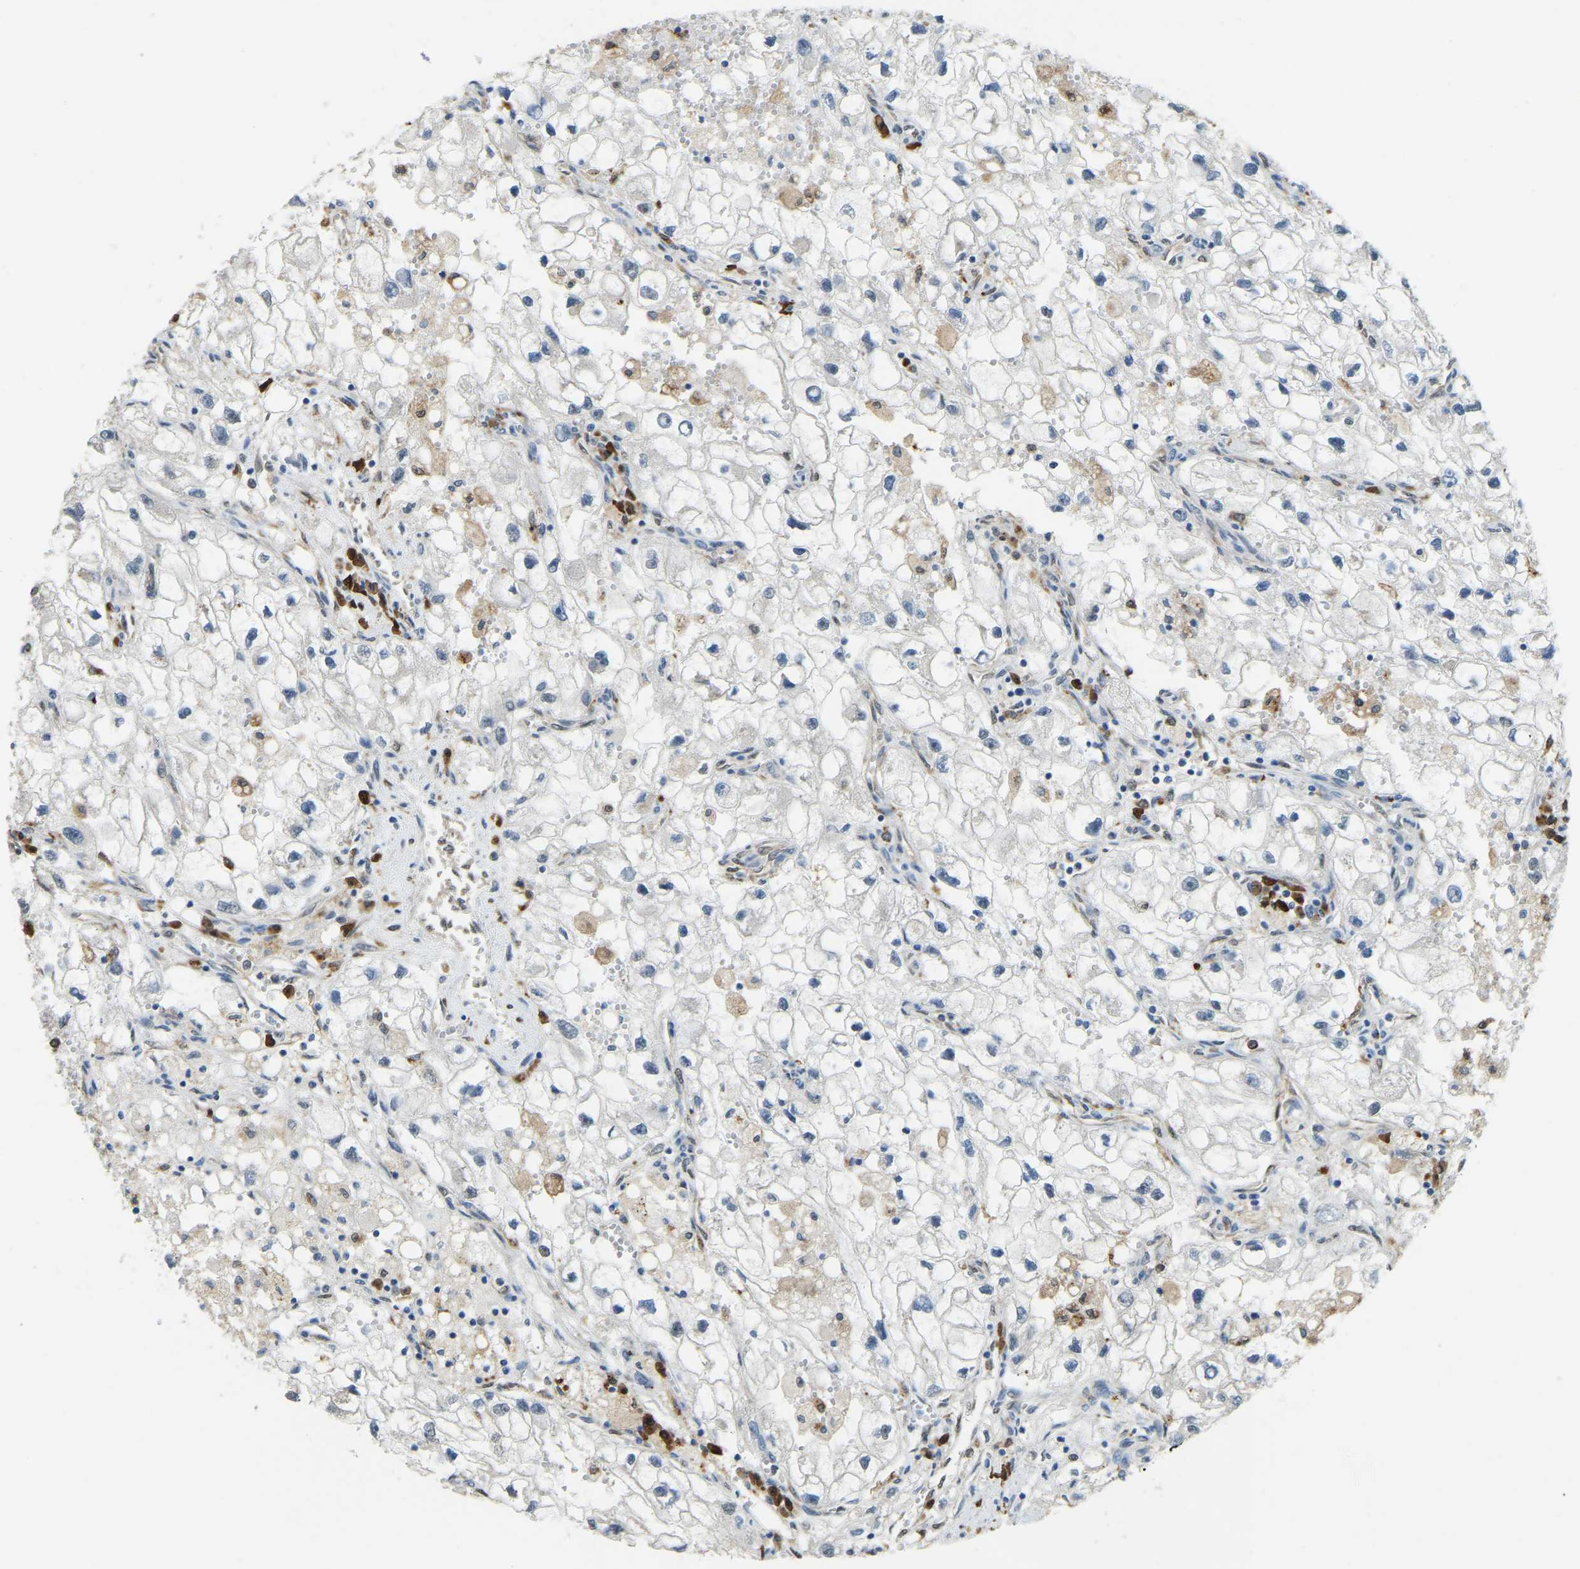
{"staining": {"intensity": "negative", "quantity": "none", "location": "none"}, "tissue": "renal cancer", "cell_type": "Tumor cells", "image_type": "cancer", "snomed": [{"axis": "morphology", "description": "Adenocarcinoma, NOS"}, {"axis": "topography", "description": "Kidney"}], "caption": "Micrograph shows no significant protein staining in tumor cells of renal adenocarcinoma. (DAB (3,3'-diaminobenzidine) IHC visualized using brightfield microscopy, high magnification).", "gene": "NANS", "patient": {"sex": "female", "age": 70}}